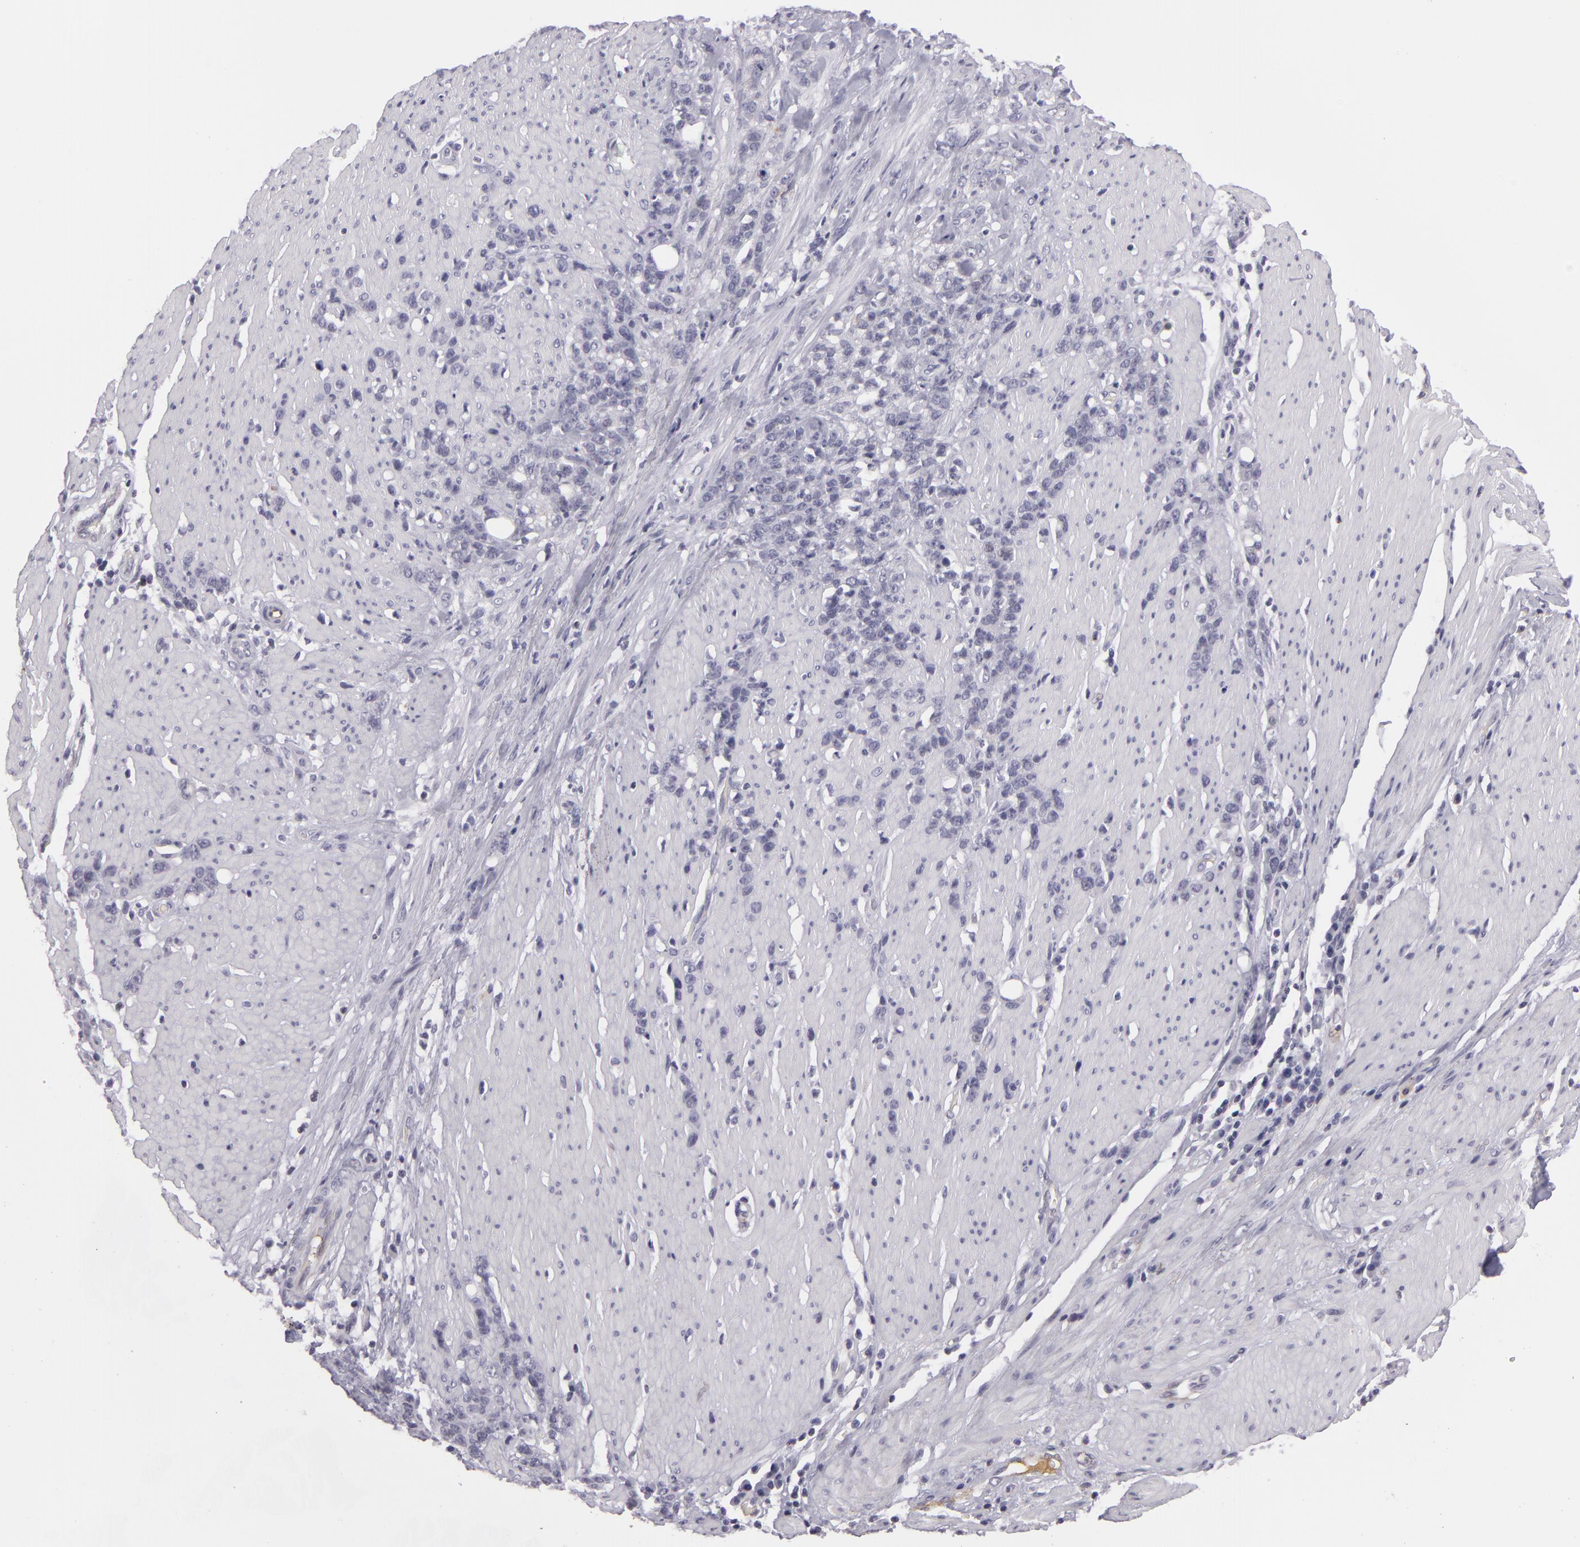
{"staining": {"intensity": "negative", "quantity": "none", "location": "none"}, "tissue": "stomach cancer", "cell_type": "Tumor cells", "image_type": "cancer", "snomed": [{"axis": "morphology", "description": "Adenocarcinoma, NOS"}, {"axis": "topography", "description": "Stomach, lower"}], "caption": "An image of human adenocarcinoma (stomach) is negative for staining in tumor cells.", "gene": "CTNNB1", "patient": {"sex": "male", "age": 88}}